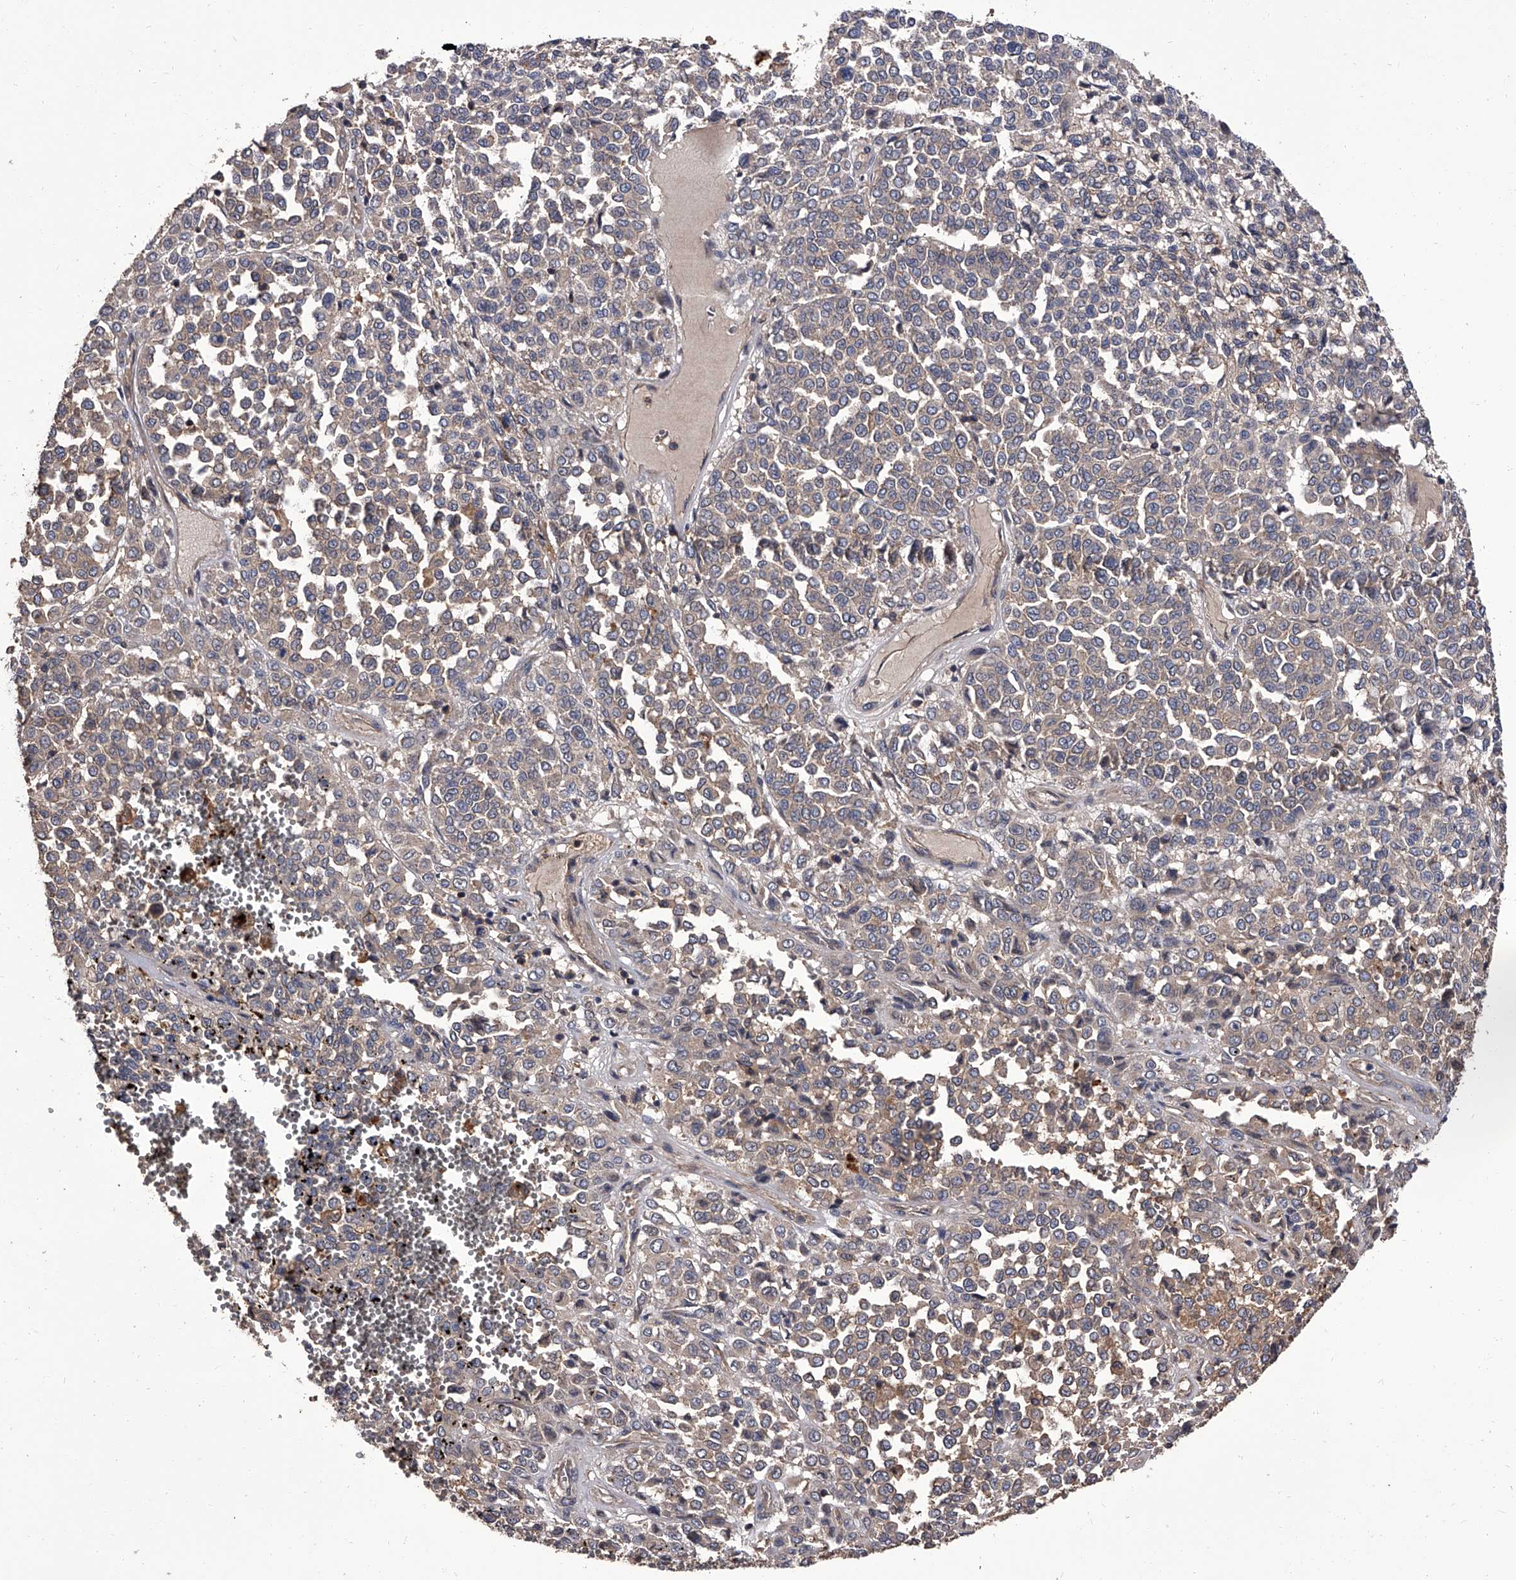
{"staining": {"intensity": "weak", "quantity": ">75%", "location": "cytoplasmic/membranous,nuclear"}, "tissue": "melanoma", "cell_type": "Tumor cells", "image_type": "cancer", "snomed": [{"axis": "morphology", "description": "Malignant melanoma, Metastatic site"}, {"axis": "topography", "description": "Pancreas"}], "caption": "Human malignant melanoma (metastatic site) stained for a protein (brown) exhibits weak cytoplasmic/membranous and nuclear positive expression in about >75% of tumor cells.", "gene": "STK36", "patient": {"sex": "female", "age": 30}}